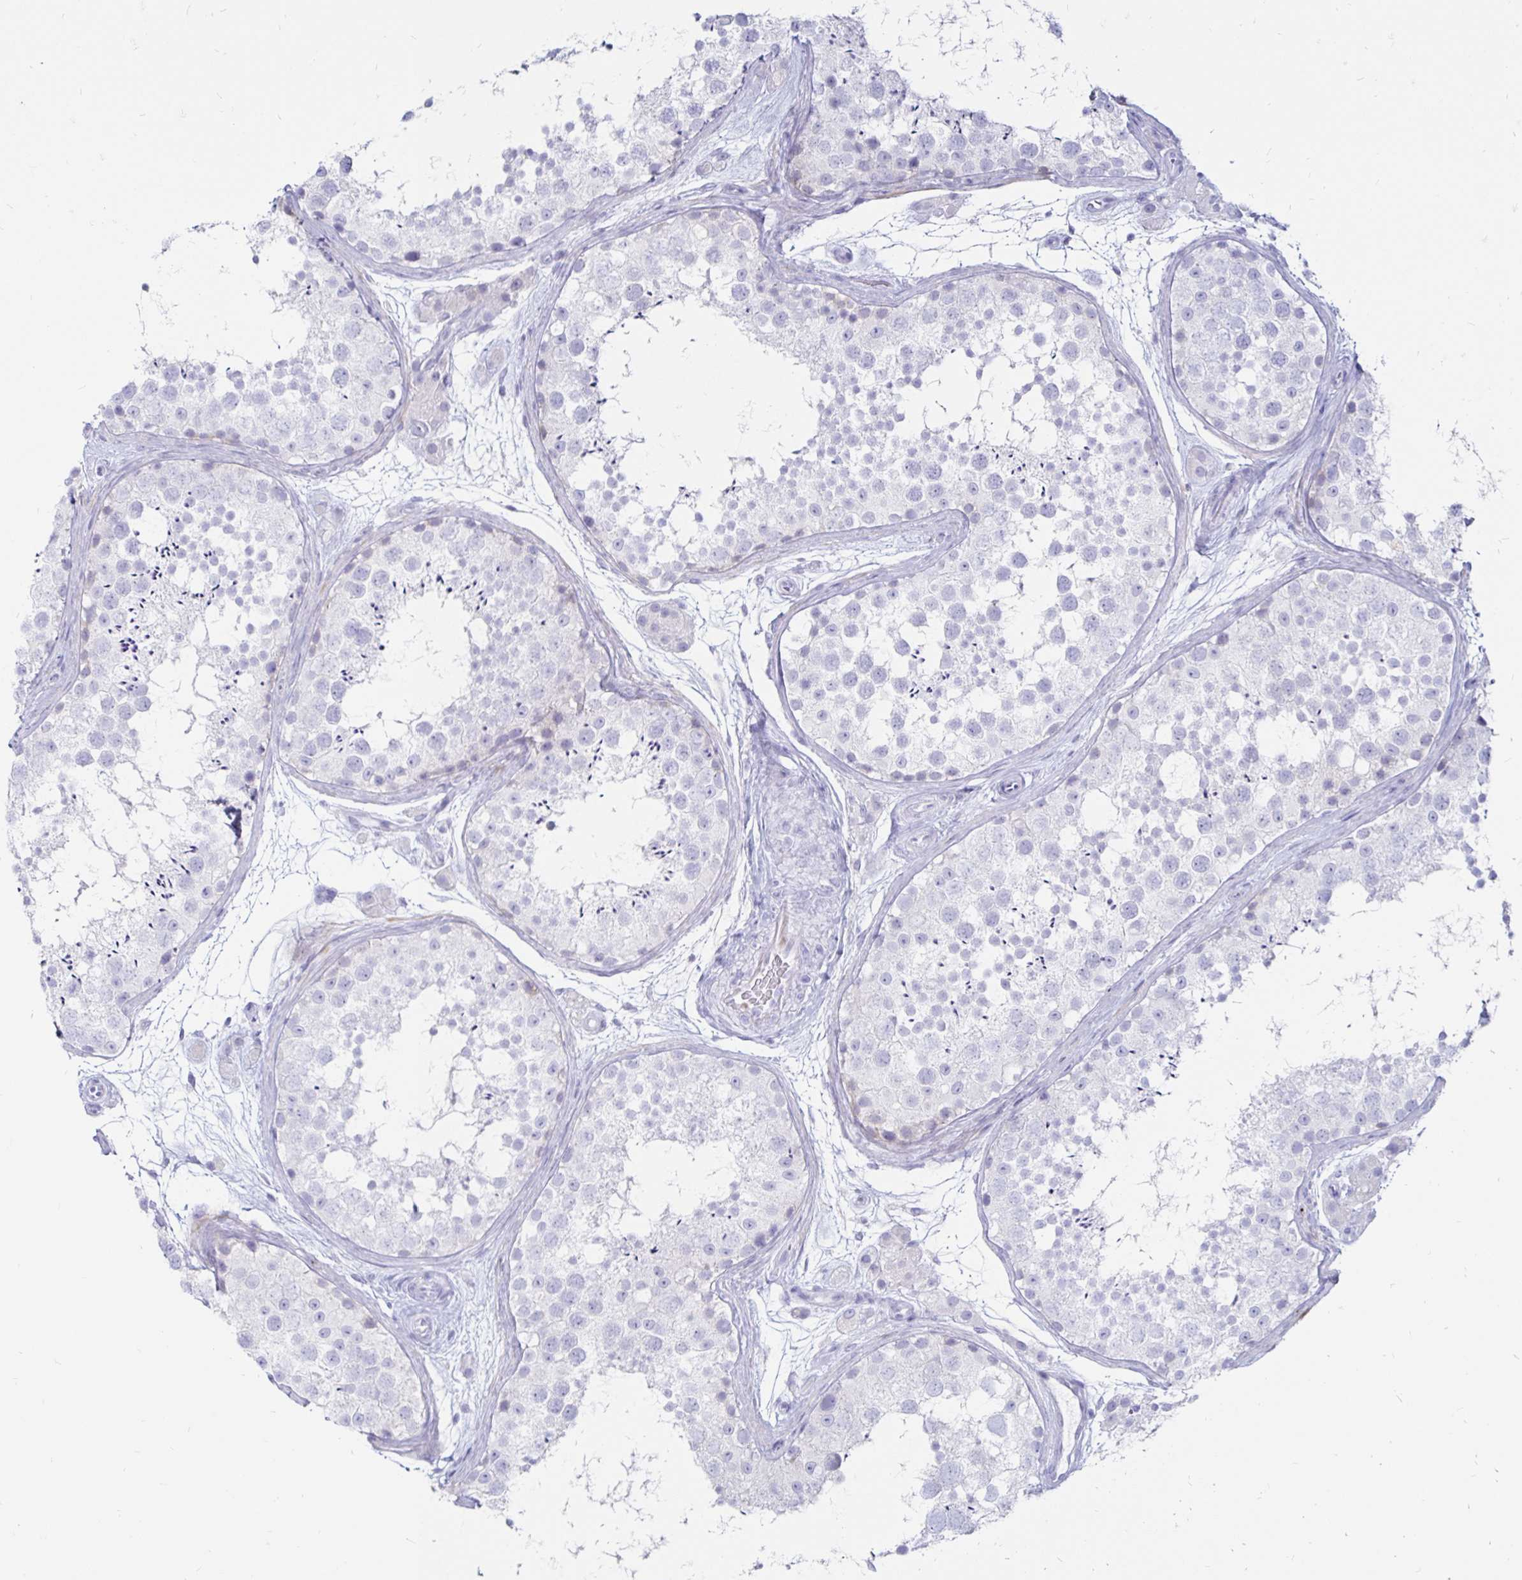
{"staining": {"intensity": "negative", "quantity": "none", "location": "none"}, "tissue": "testis", "cell_type": "Cells in seminiferous ducts", "image_type": "normal", "snomed": [{"axis": "morphology", "description": "Normal tissue, NOS"}, {"axis": "topography", "description": "Testis"}], "caption": "DAB immunohistochemical staining of benign human testis displays no significant positivity in cells in seminiferous ducts. Nuclei are stained in blue.", "gene": "TIMP1", "patient": {"sex": "male", "age": 41}}